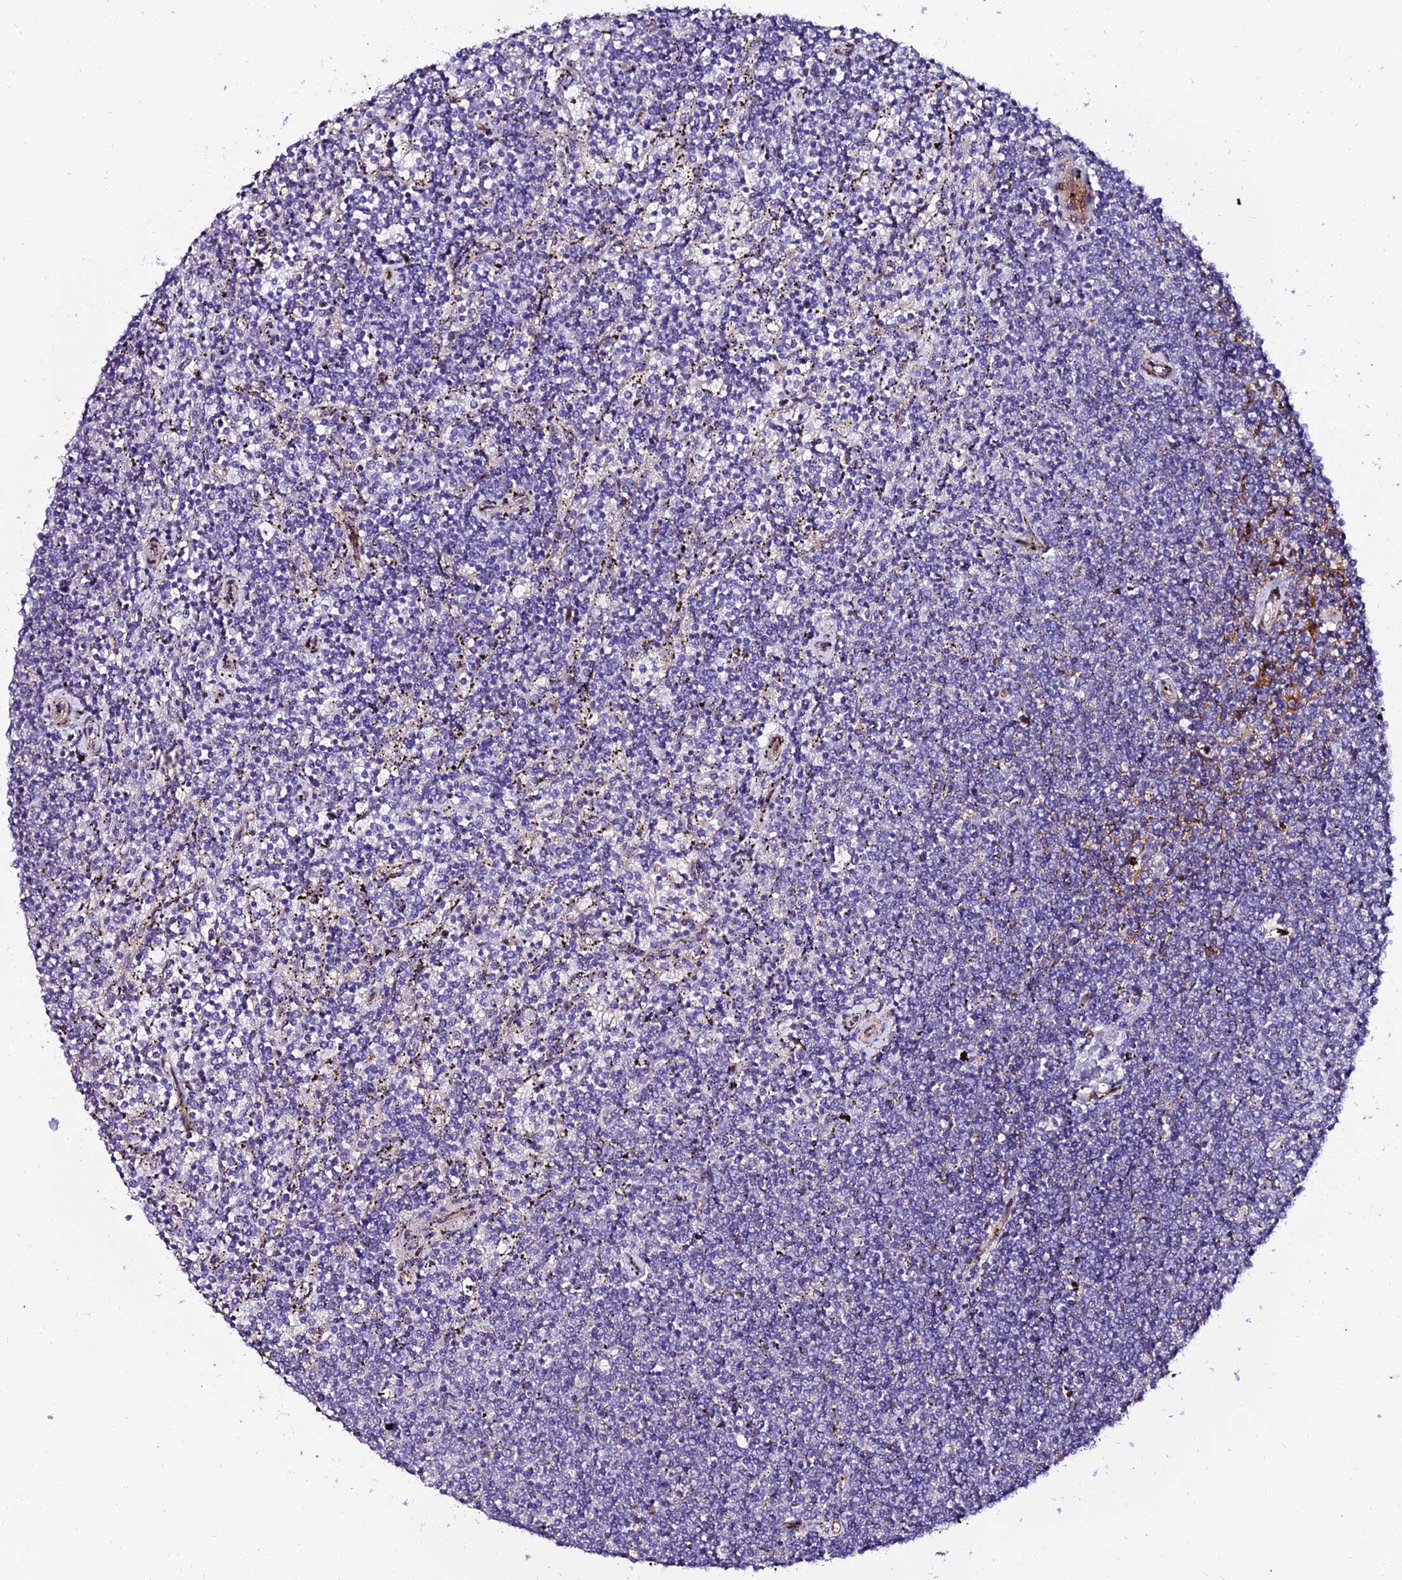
{"staining": {"intensity": "negative", "quantity": "none", "location": "none"}, "tissue": "lymphoma", "cell_type": "Tumor cells", "image_type": "cancer", "snomed": [{"axis": "morphology", "description": "Malignant lymphoma, non-Hodgkin's type, Low grade"}, {"axis": "topography", "description": "Spleen"}], "caption": "There is no significant expression in tumor cells of malignant lymphoma, non-Hodgkin's type (low-grade). The staining was performed using DAB (3,3'-diaminobenzidine) to visualize the protein expression in brown, while the nuclei were stained in blue with hematoxylin (Magnification: 20x).", "gene": "ALDH3B2", "patient": {"sex": "female", "age": 50}}